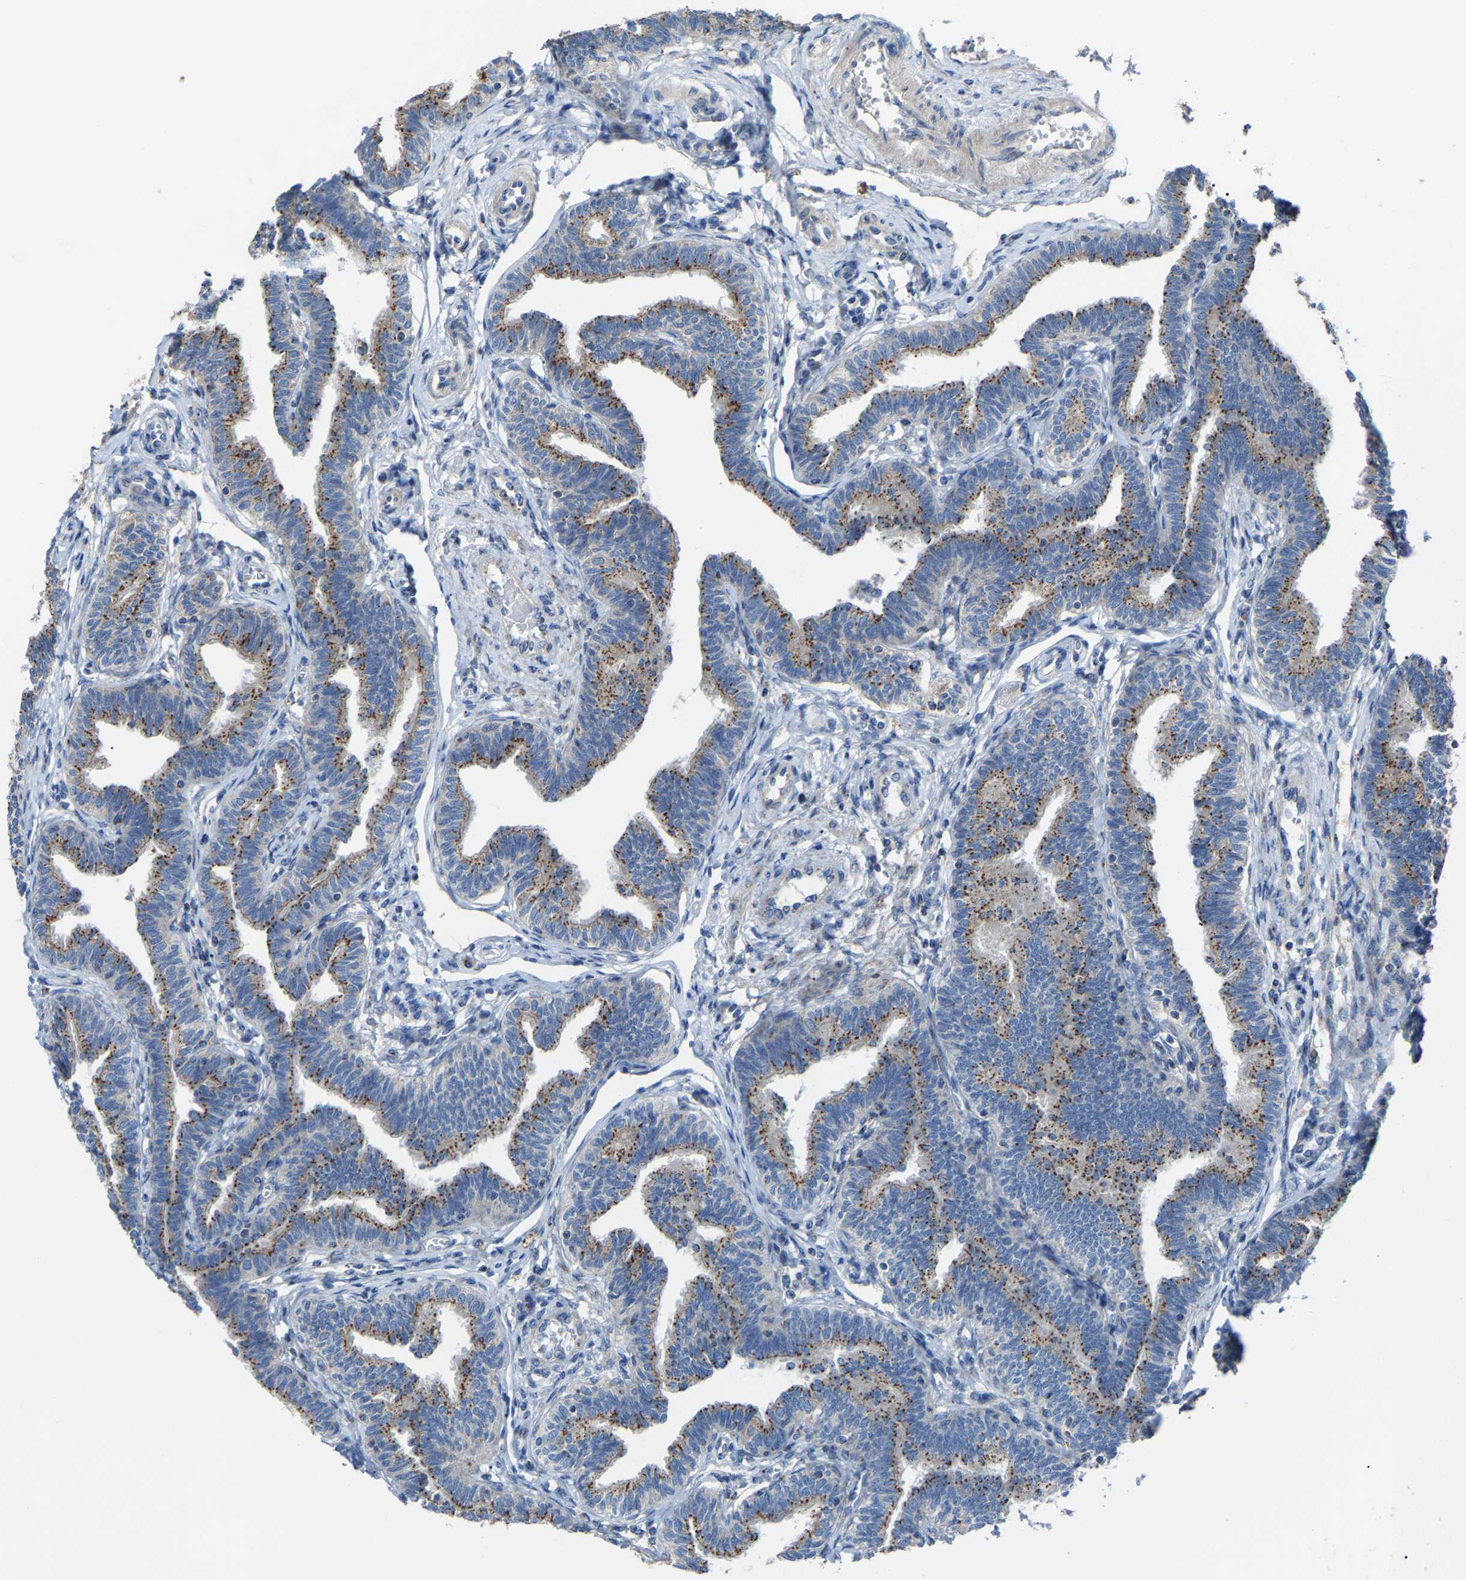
{"staining": {"intensity": "strong", "quantity": ">75%", "location": "cytoplasmic/membranous"}, "tissue": "fallopian tube", "cell_type": "Glandular cells", "image_type": "normal", "snomed": [{"axis": "morphology", "description": "Normal tissue, NOS"}, {"axis": "topography", "description": "Fallopian tube"}, {"axis": "topography", "description": "Ovary"}], "caption": "Immunohistochemical staining of unremarkable human fallopian tube demonstrates high levels of strong cytoplasmic/membranous positivity in about >75% of glandular cells. (DAB IHC, brown staining for protein, blue staining for nuclei).", "gene": "CANT1", "patient": {"sex": "female", "age": 23}}